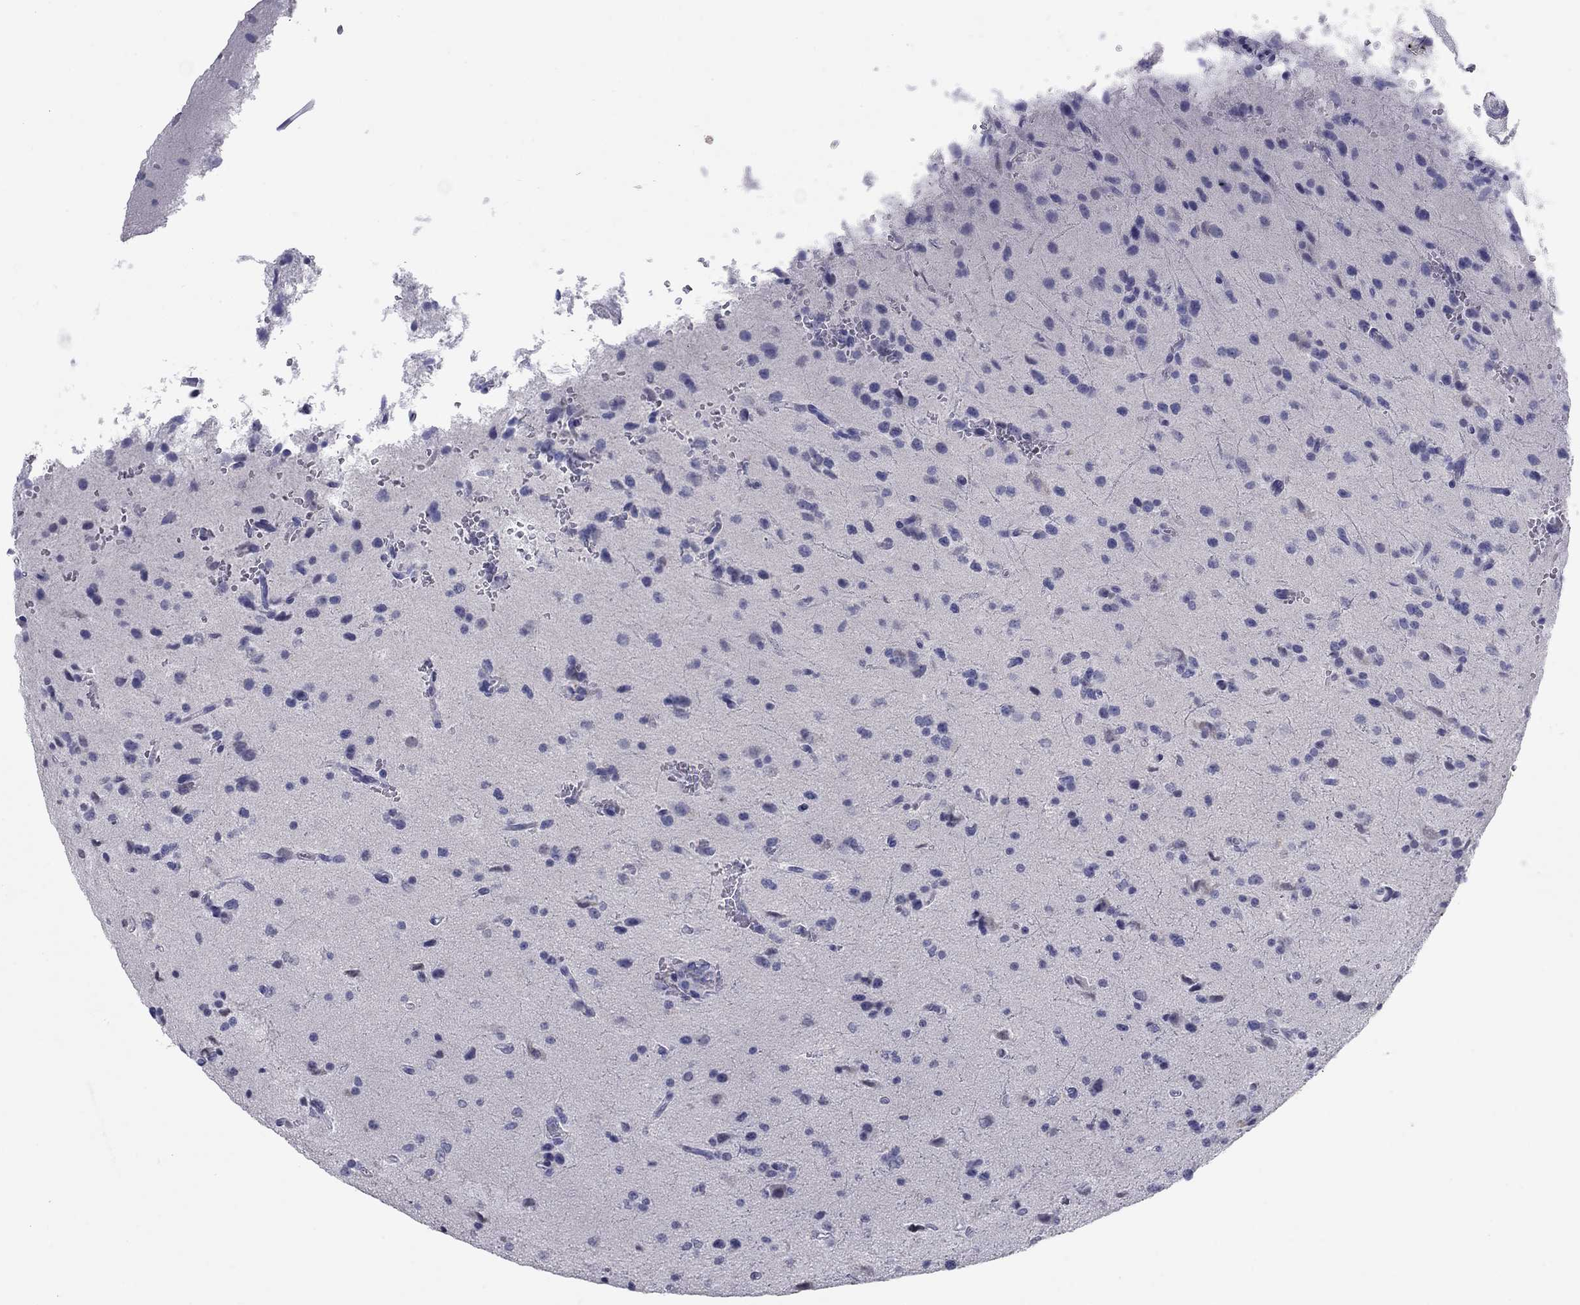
{"staining": {"intensity": "negative", "quantity": "none", "location": "none"}, "tissue": "glioma", "cell_type": "Tumor cells", "image_type": "cancer", "snomed": [{"axis": "morphology", "description": "Glioma, malignant, Low grade"}, {"axis": "topography", "description": "Brain"}], "caption": "Human malignant low-grade glioma stained for a protein using IHC demonstrates no staining in tumor cells.", "gene": "KRT75", "patient": {"sex": "male", "age": 41}}